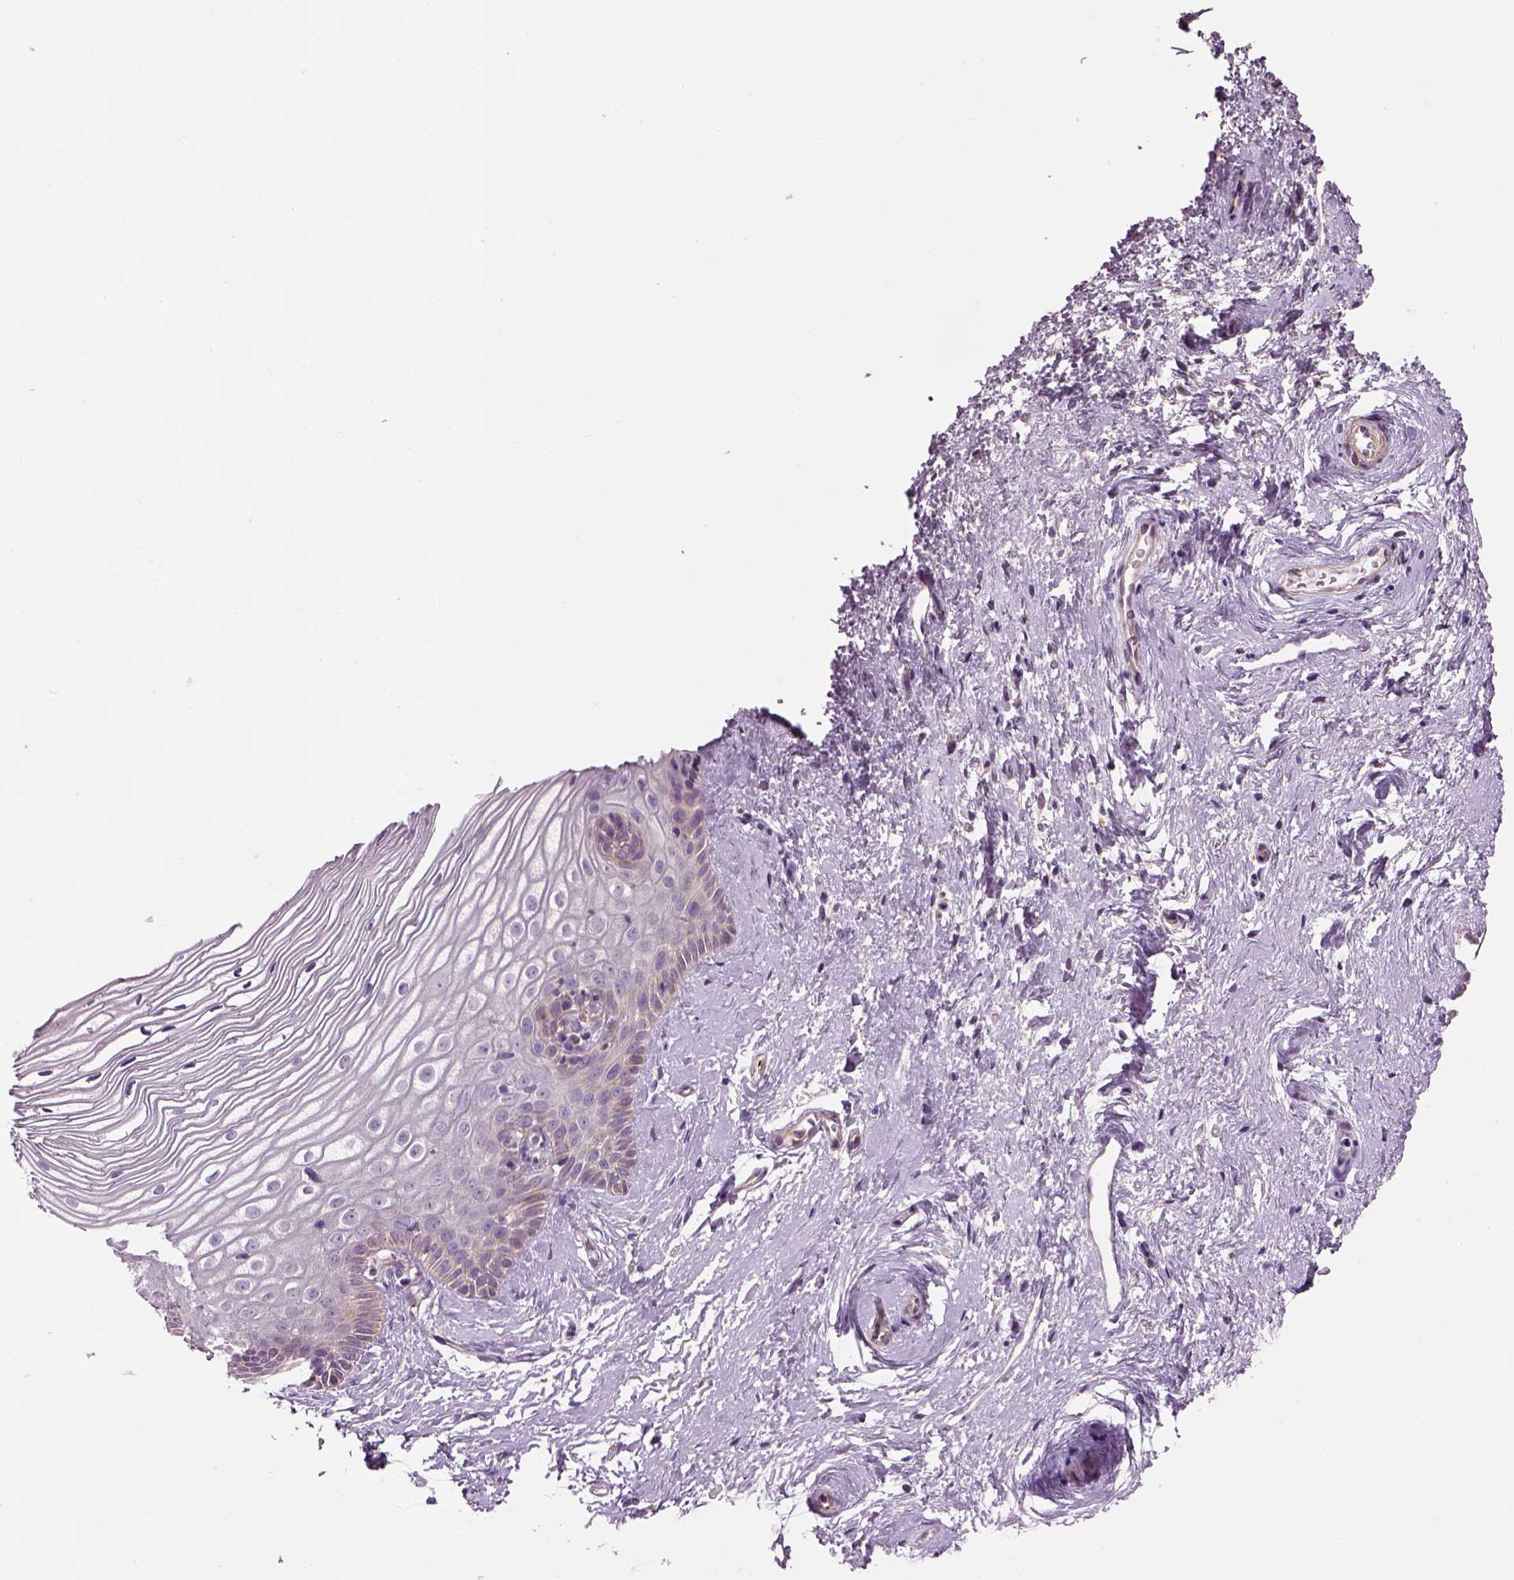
{"staining": {"intensity": "negative", "quantity": "none", "location": "none"}, "tissue": "cervix", "cell_type": "Glandular cells", "image_type": "normal", "snomed": [{"axis": "morphology", "description": "Normal tissue, NOS"}, {"axis": "topography", "description": "Cervix"}], "caption": "Immunohistochemical staining of unremarkable cervix shows no significant staining in glandular cells.", "gene": "IFT52", "patient": {"sex": "female", "age": 40}}